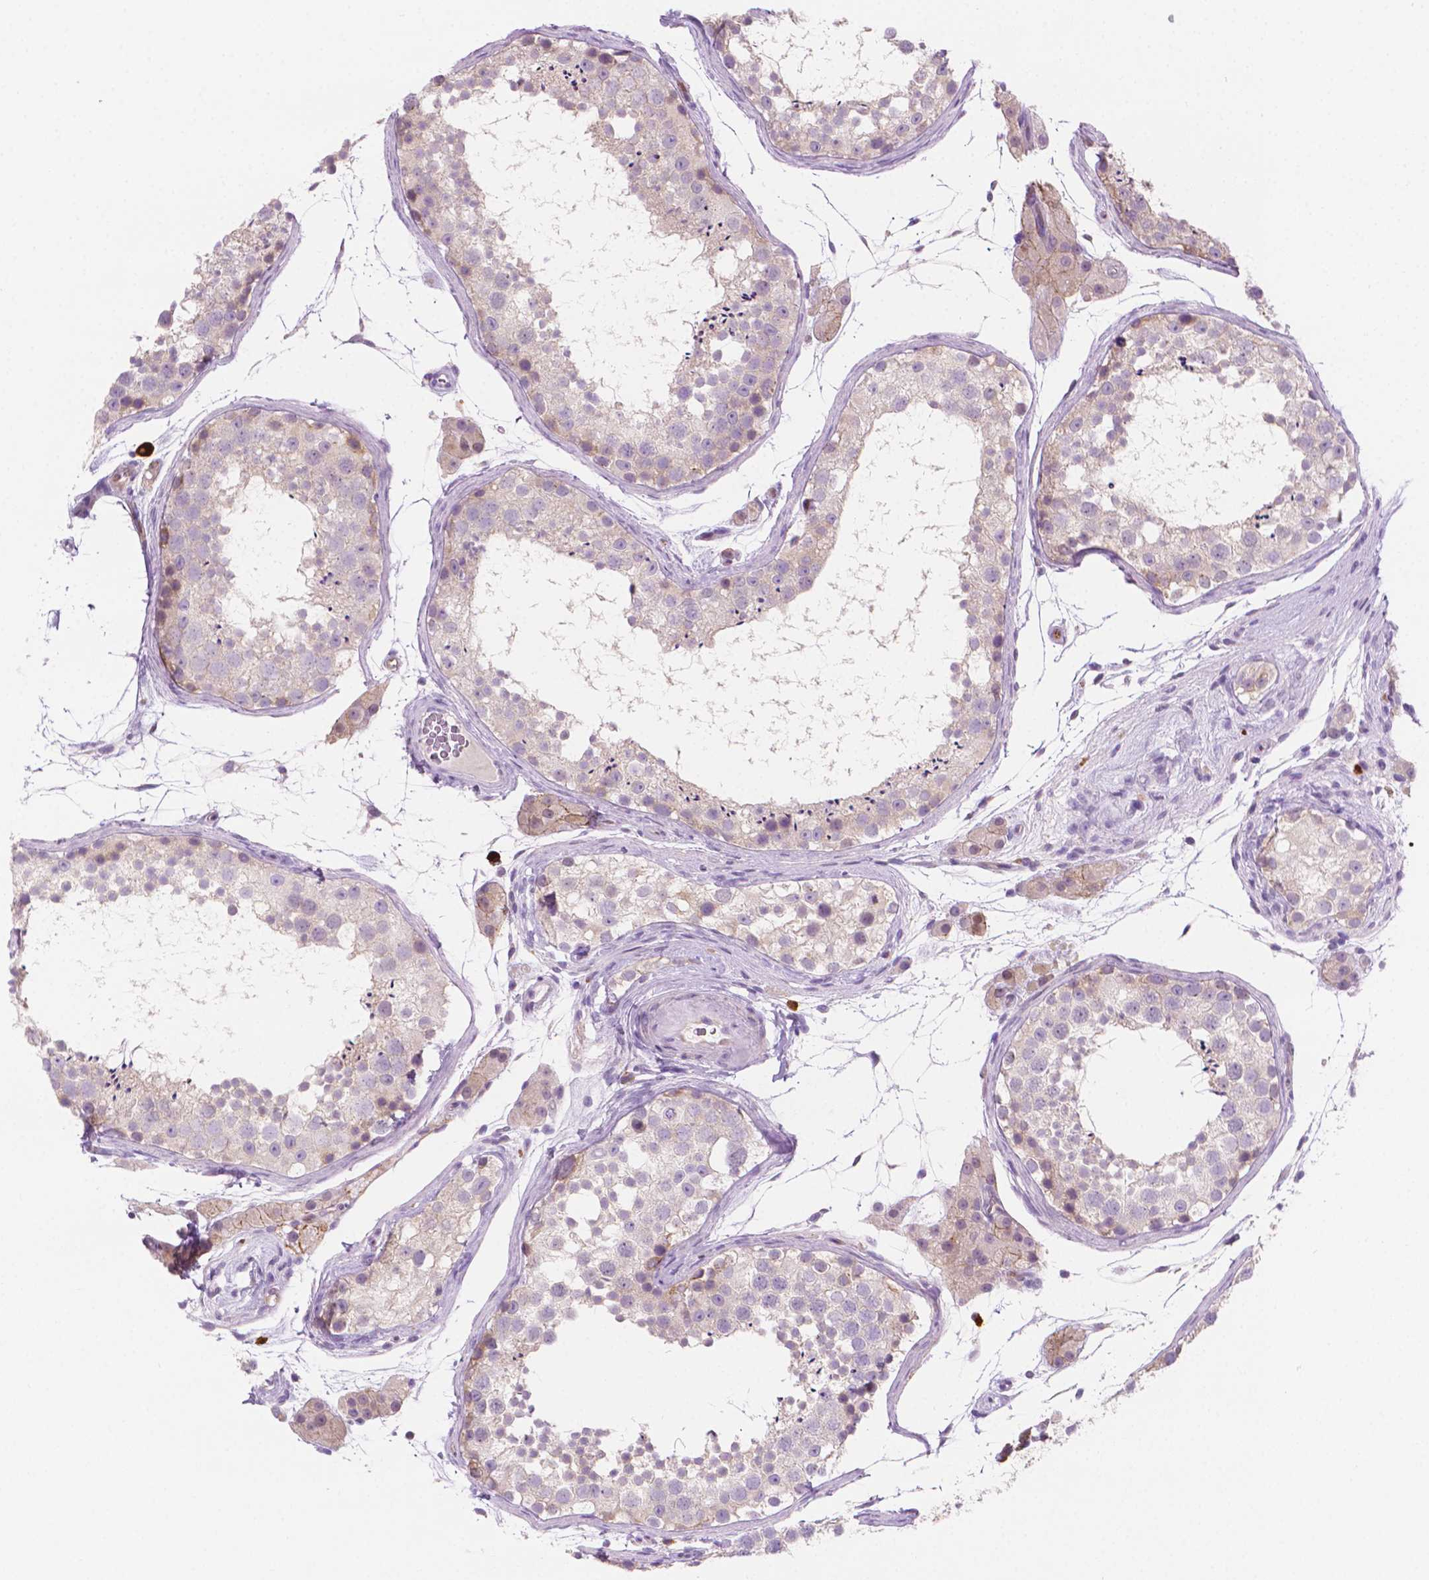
{"staining": {"intensity": "negative", "quantity": "none", "location": "none"}, "tissue": "testis", "cell_type": "Cells in seminiferous ducts", "image_type": "normal", "snomed": [{"axis": "morphology", "description": "Normal tissue, NOS"}, {"axis": "topography", "description": "Testis"}], "caption": "Human testis stained for a protein using IHC demonstrates no positivity in cells in seminiferous ducts.", "gene": "EPPK1", "patient": {"sex": "male", "age": 41}}